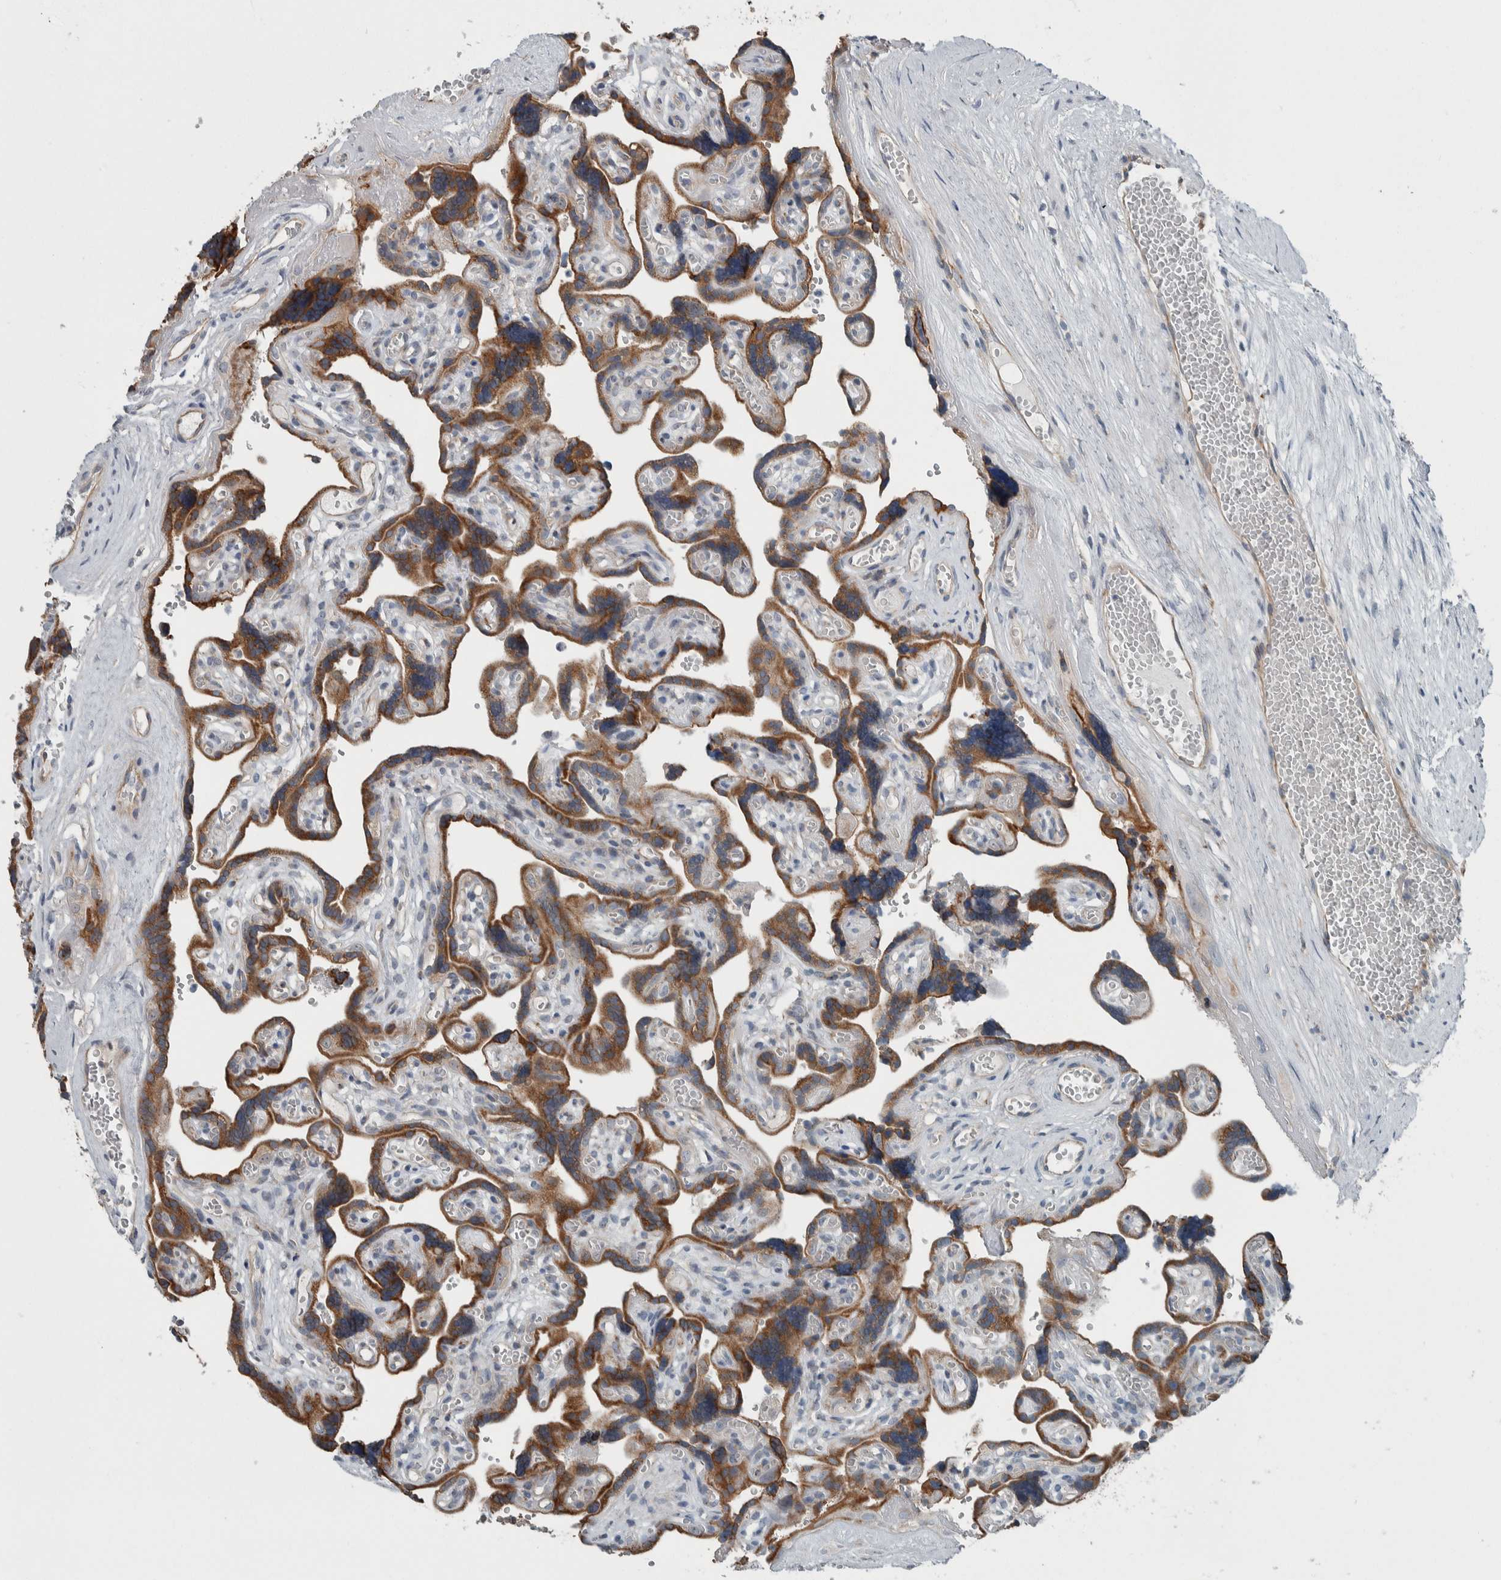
{"staining": {"intensity": "moderate", "quantity": ">75%", "location": "cytoplasmic/membranous"}, "tissue": "placenta", "cell_type": "Decidual cells", "image_type": "normal", "snomed": [{"axis": "morphology", "description": "Normal tissue, NOS"}, {"axis": "topography", "description": "Placenta"}], "caption": "Immunohistochemistry histopathology image of unremarkable placenta: placenta stained using IHC exhibits medium levels of moderate protein expression localized specifically in the cytoplasmic/membranous of decidual cells, appearing as a cytoplasmic/membranous brown color.", "gene": "USP25", "patient": {"sex": "female", "age": 30}}